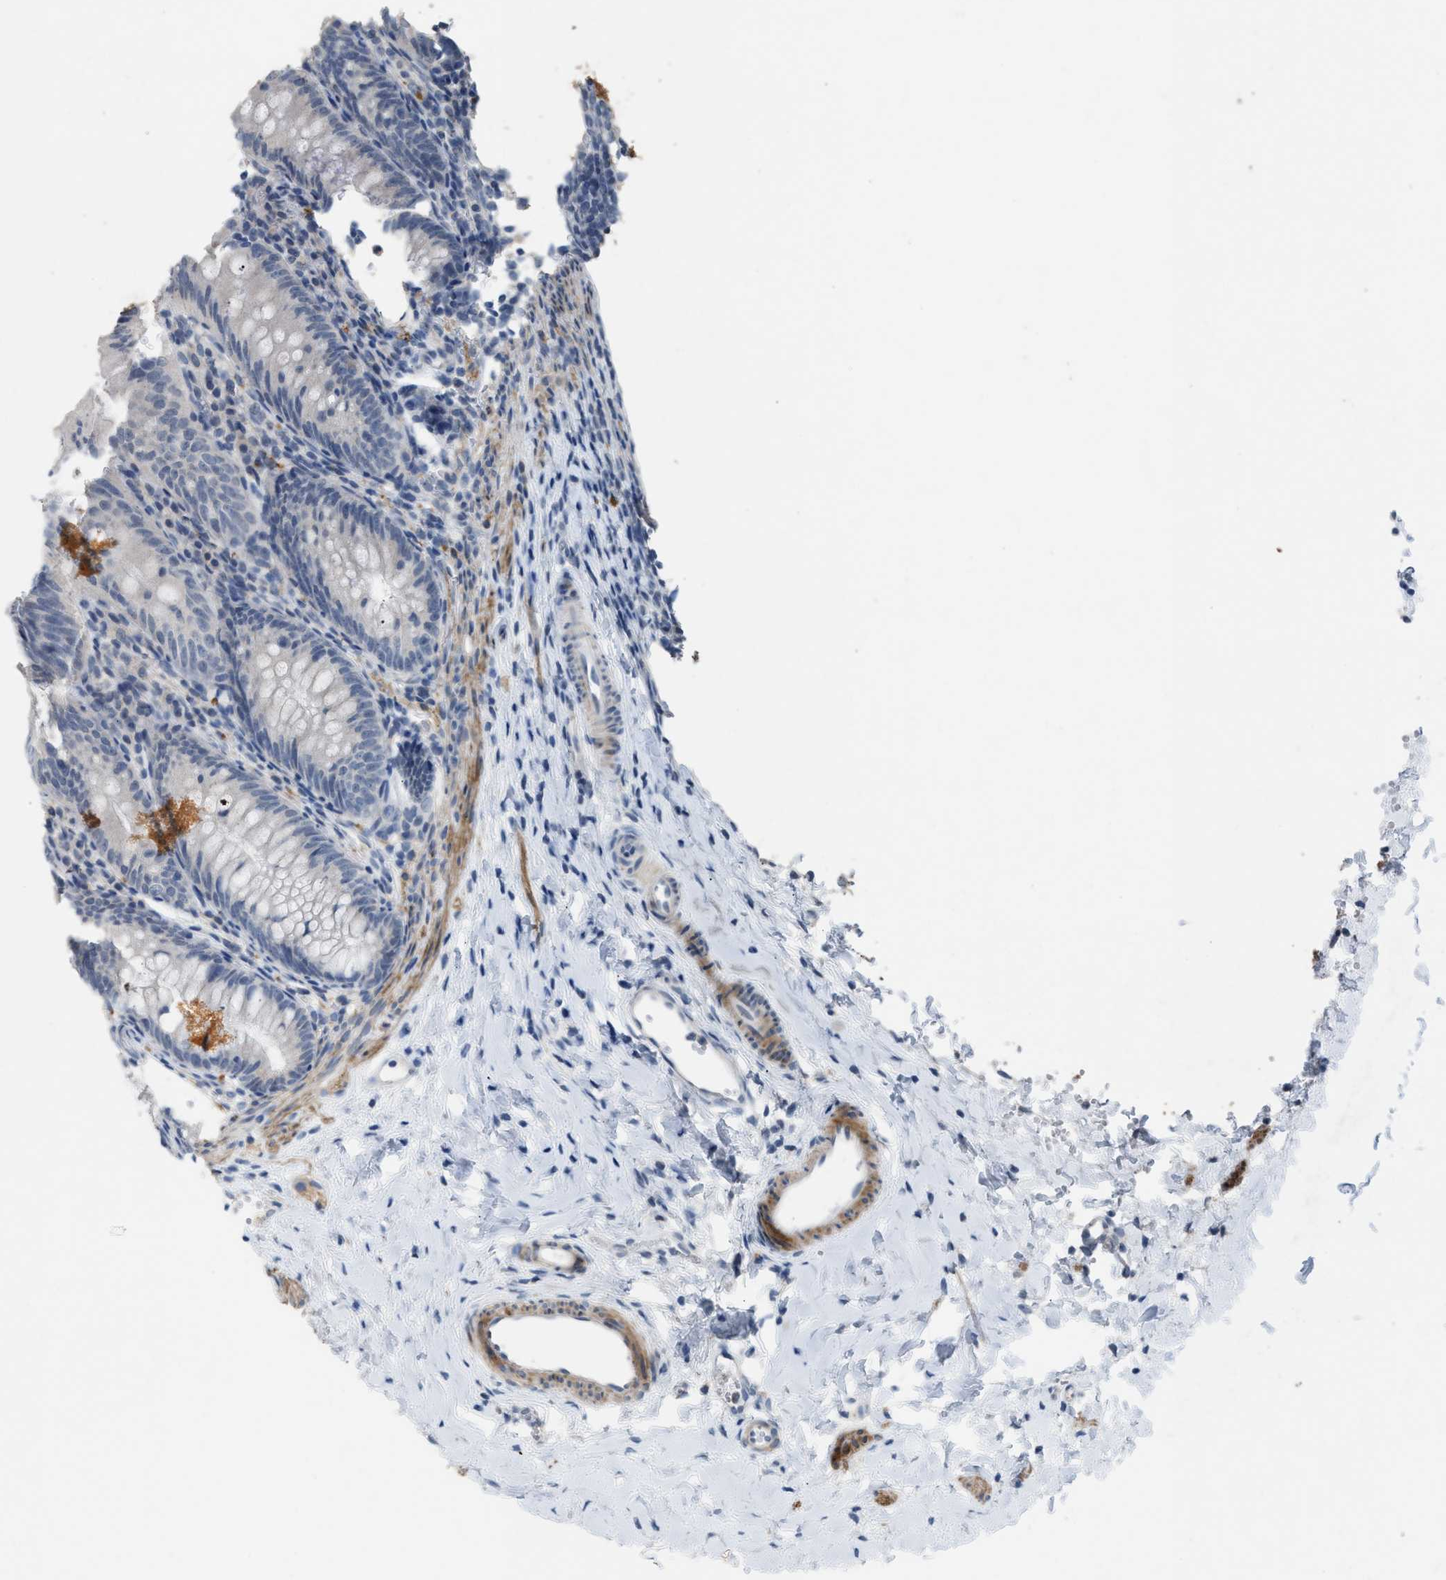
{"staining": {"intensity": "negative", "quantity": "none", "location": "none"}, "tissue": "appendix", "cell_type": "Glandular cells", "image_type": "normal", "snomed": [{"axis": "morphology", "description": "Normal tissue, NOS"}, {"axis": "topography", "description": "Appendix"}], "caption": "The IHC photomicrograph has no significant staining in glandular cells of appendix.", "gene": "SLC5A5", "patient": {"sex": "male", "age": 1}}